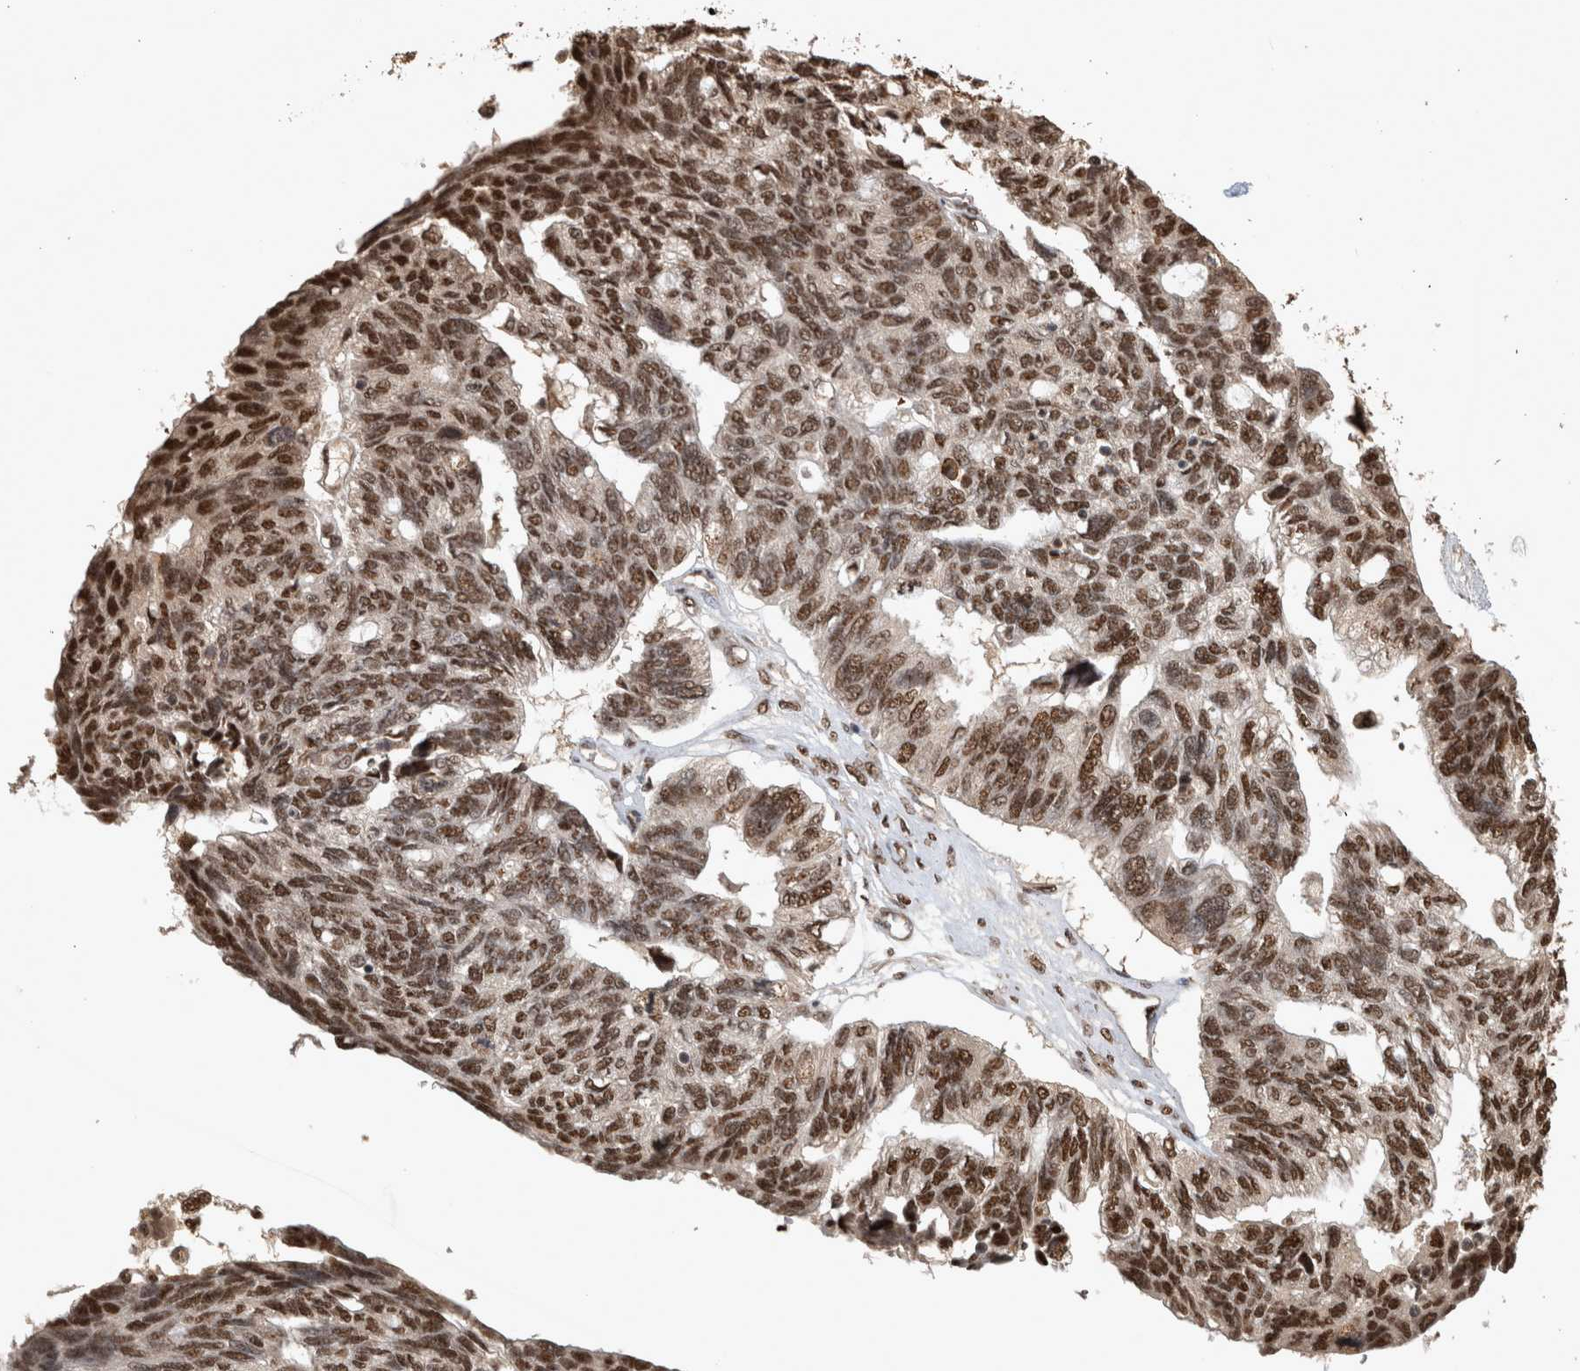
{"staining": {"intensity": "strong", "quantity": ">75%", "location": "nuclear"}, "tissue": "ovarian cancer", "cell_type": "Tumor cells", "image_type": "cancer", "snomed": [{"axis": "morphology", "description": "Cystadenocarcinoma, serous, NOS"}, {"axis": "topography", "description": "Ovary"}], "caption": "An immunohistochemistry histopathology image of tumor tissue is shown. Protein staining in brown highlights strong nuclear positivity in ovarian serous cystadenocarcinoma within tumor cells. The staining was performed using DAB to visualize the protein expression in brown, while the nuclei were stained in blue with hematoxylin (Magnification: 20x).", "gene": "RAD50", "patient": {"sex": "female", "age": 79}}